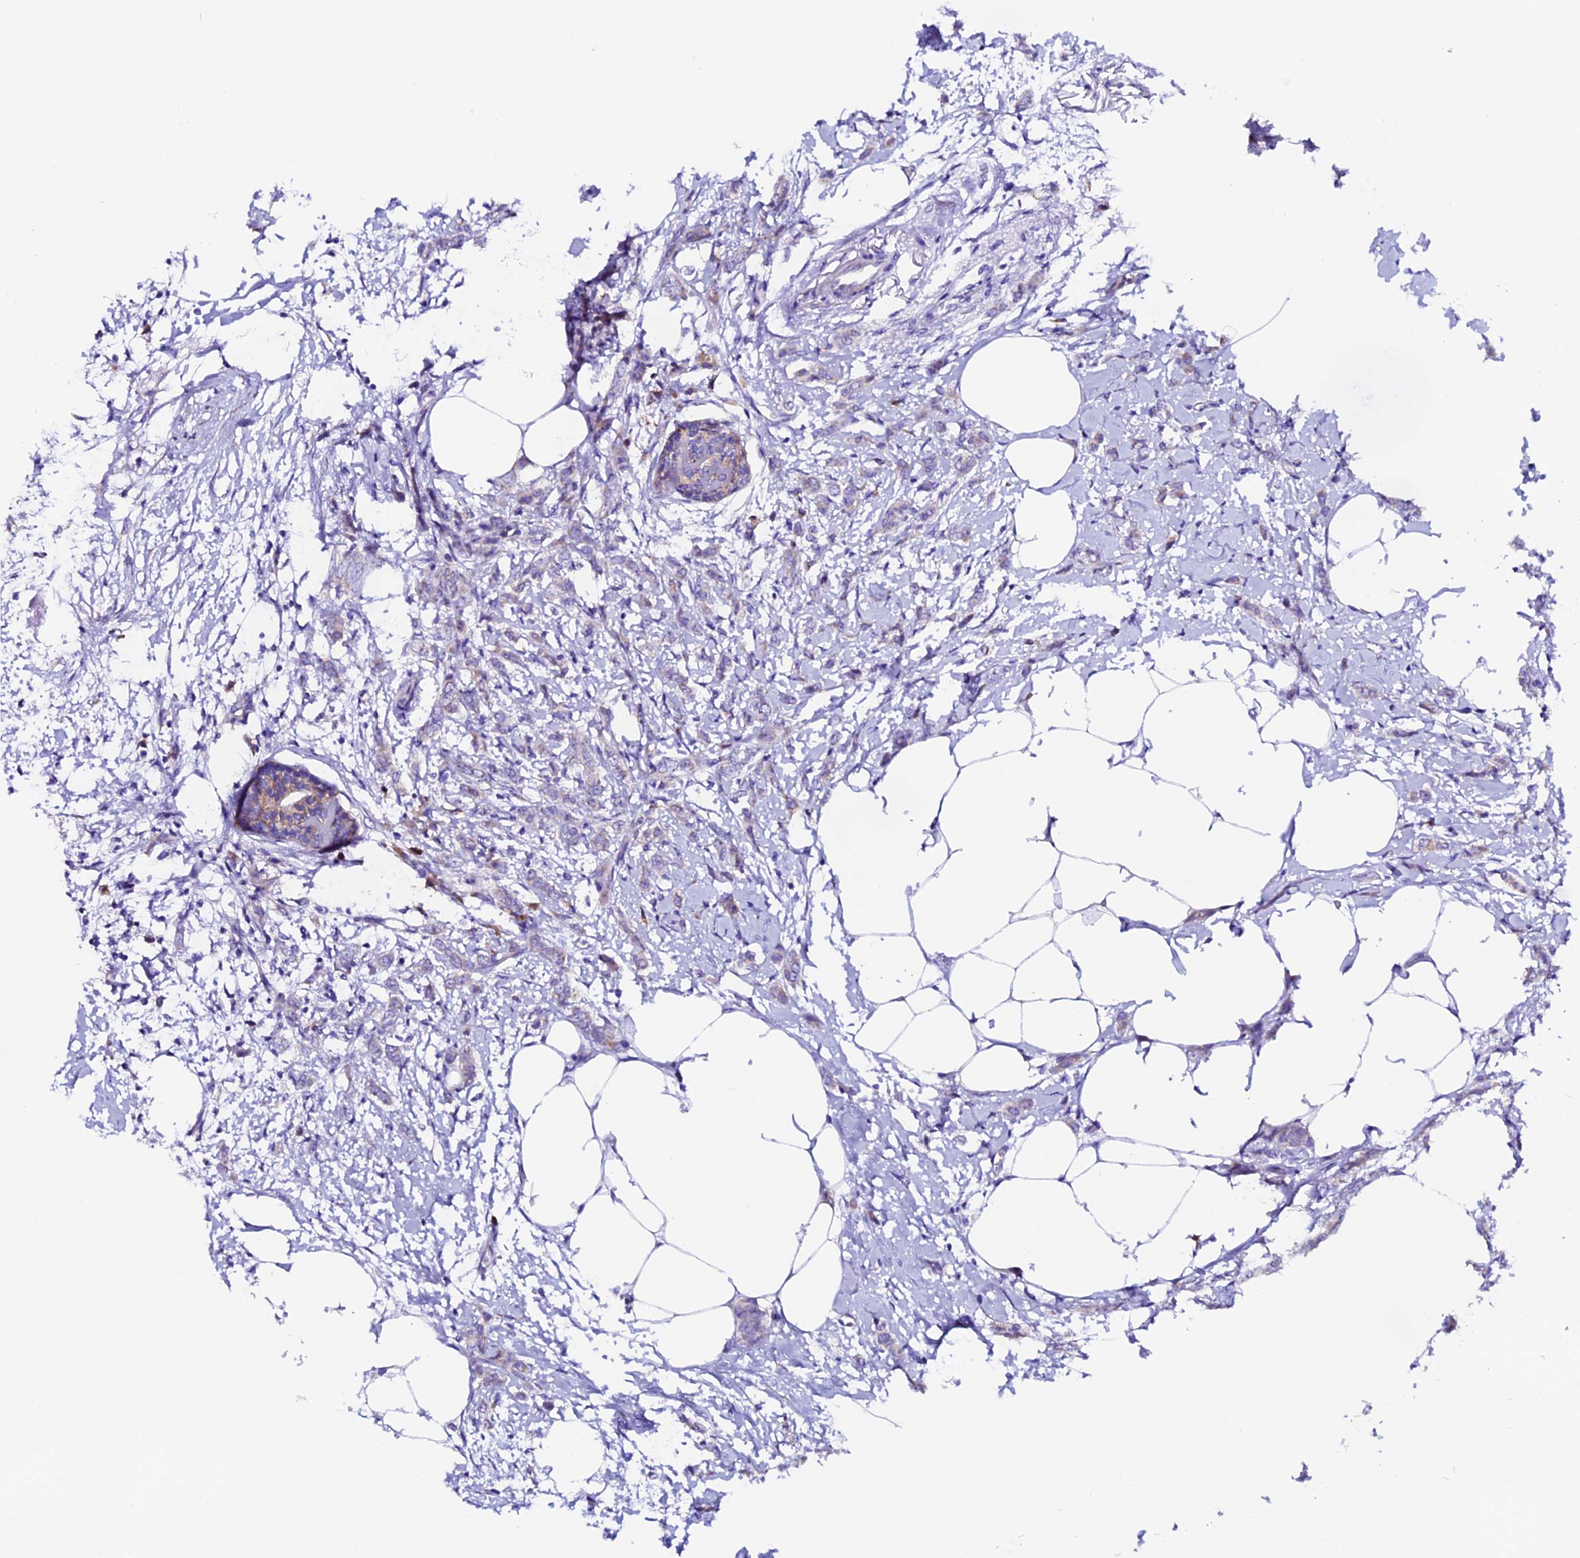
{"staining": {"intensity": "weak", "quantity": "<25%", "location": "cytoplasmic/membranous"}, "tissue": "breast cancer", "cell_type": "Tumor cells", "image_type": "cancer", "snomed": [{"axis": "morphology", "description": "Duct carcinoma"}, {"axis": "topography", "description": "Breast"}], "caption": "Tumor cells are negative for brown protein staining in breast cancer.", "gene": "COMTD1", "patient": {"sex": "female", "age": 72}}